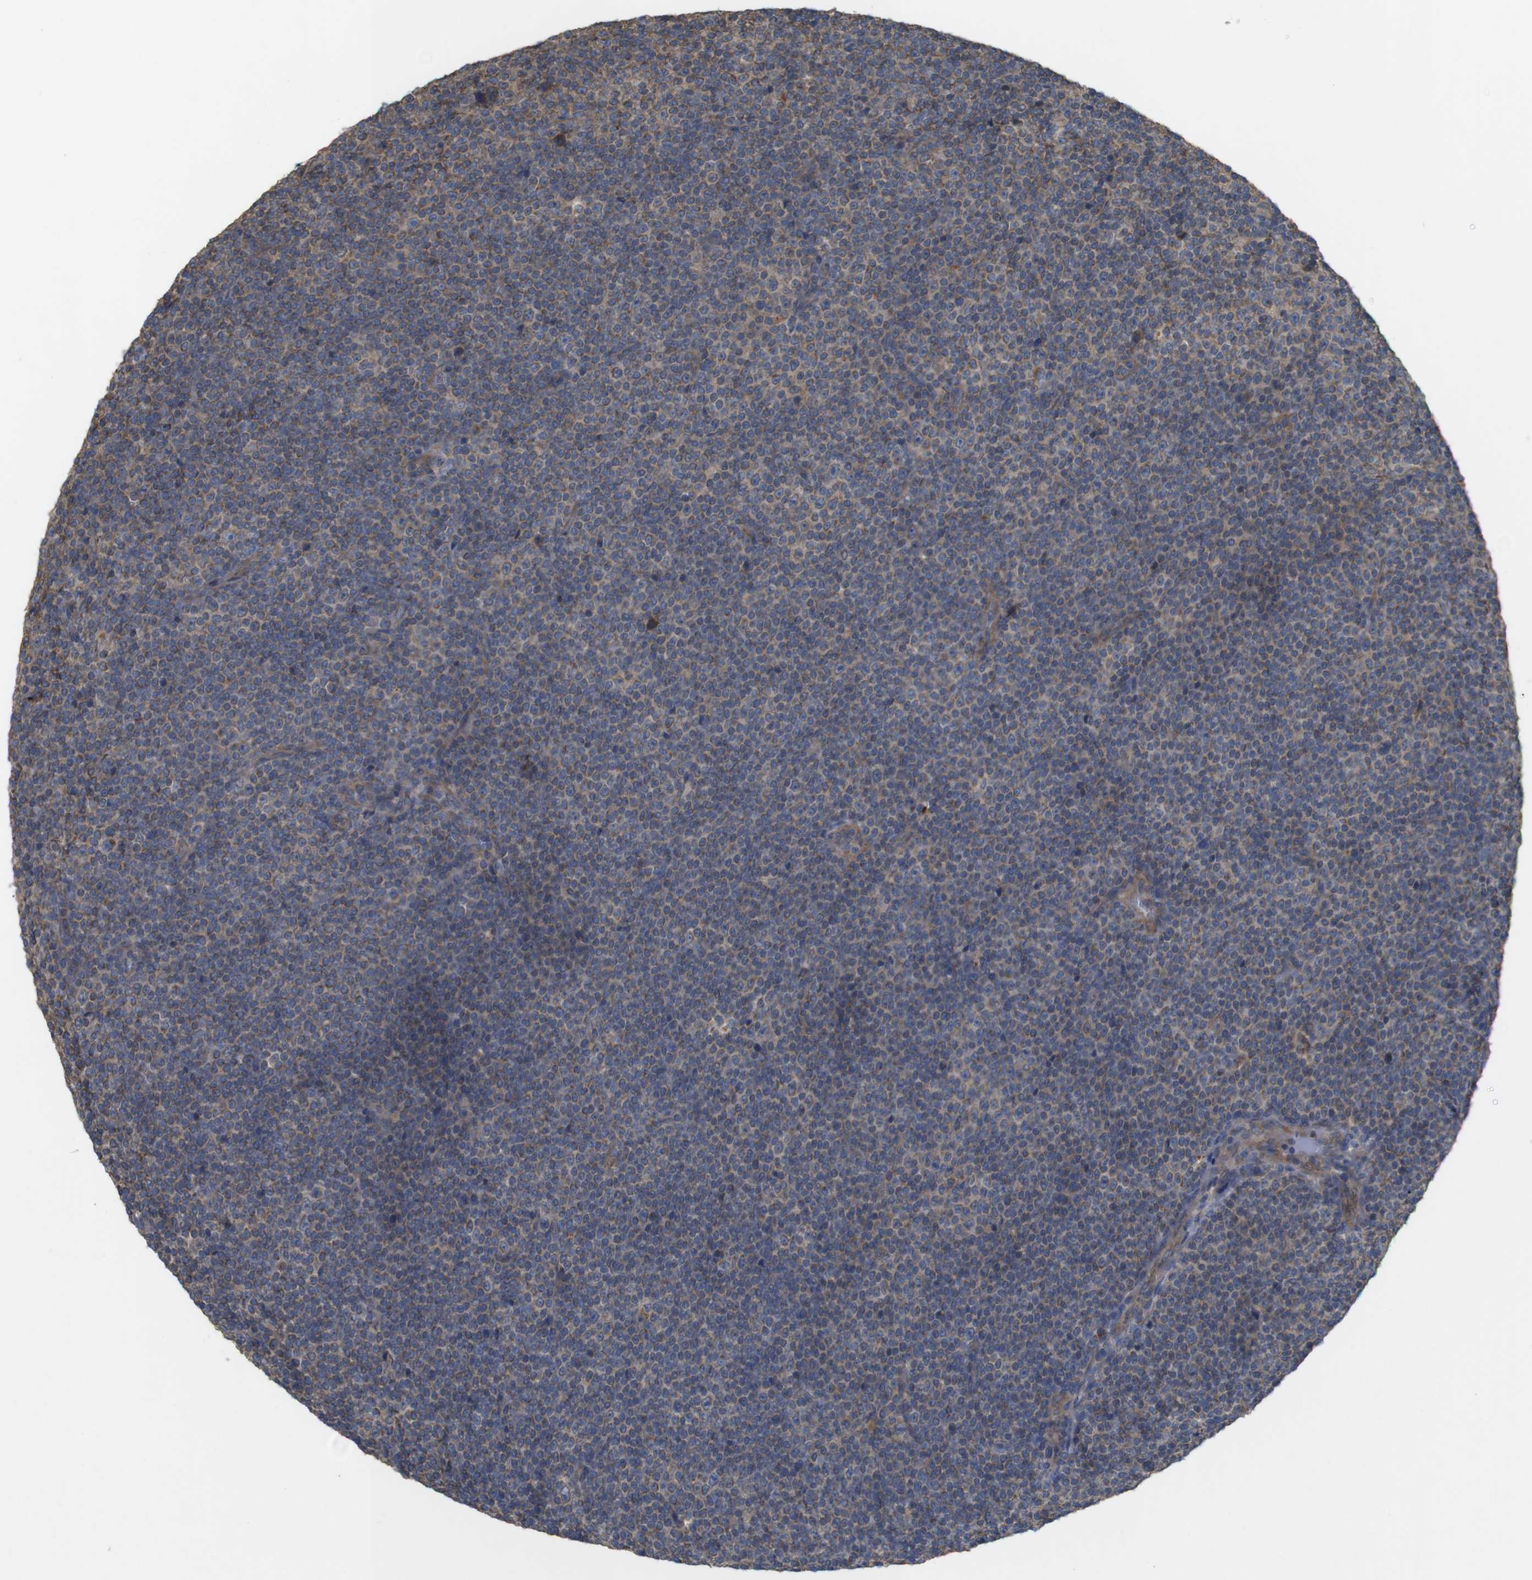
{"staining": {"intensity": "weak", "quantity": ">75%", "location": "cytoplasmic/membranous"}, "tissue": "lymphoma", "cell_type": "Tumor cells", "image_type": "cancer", "snomed": [{"axis": "morphology", "description": "Malignant lymphoma, non-Hodgkin's type, Low grade"}, {"axis": "topography", "description": "Lymph node"}], "caption": "The image demonstrates immunohistochemical staining of lymphoma. There is weak cytoplasmic/membranous staining is present in approximately >75% of tumor cells.", "gene": "KCNS3", "patient": {"sex": "female", "age": 67}}